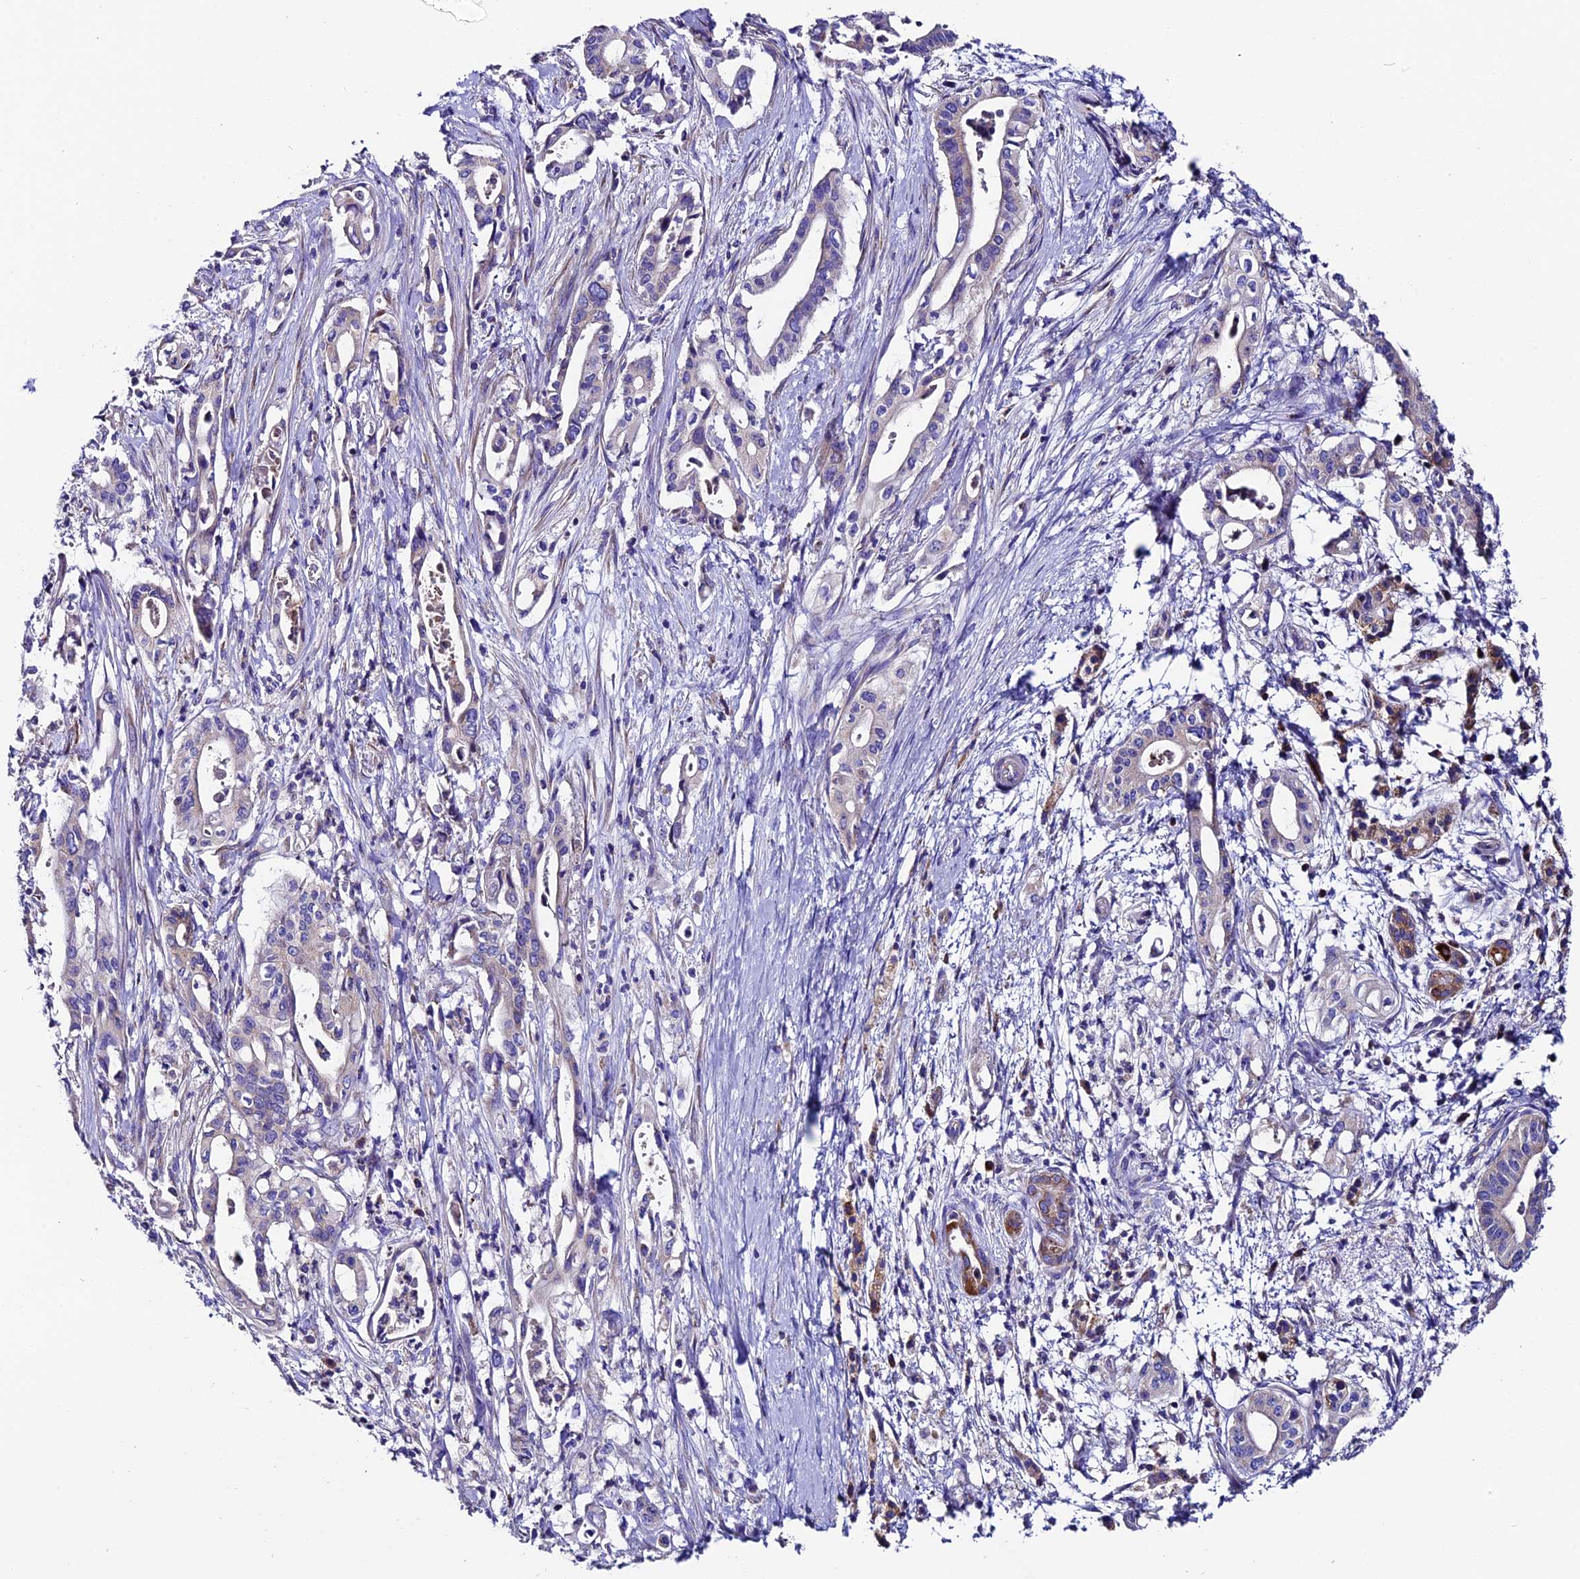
{"staining": {"intensity": "weak", "quantity": "<25%", "location": "cytoplasmic/membranous"}, "tissue": "pancreatic cancer", "cell_type": "Tumor cells", "image_type": "cancer", "snomed": [{"axis": "morphology", "description": "Adenocarcinoma, NOS"}, {"axis": "topography", "description": "Pancreas"}], "caption": "Tumor cells are negative for brown protein staining in pancreatic cancer. The staining was performed using DAB to visualize the protein expression in brown, while the nuclei were stained in blue with hematoxylin (Magnification: 20x).", "gene": "COMTD1", "patient": {"sex": "female", "age": 77}}